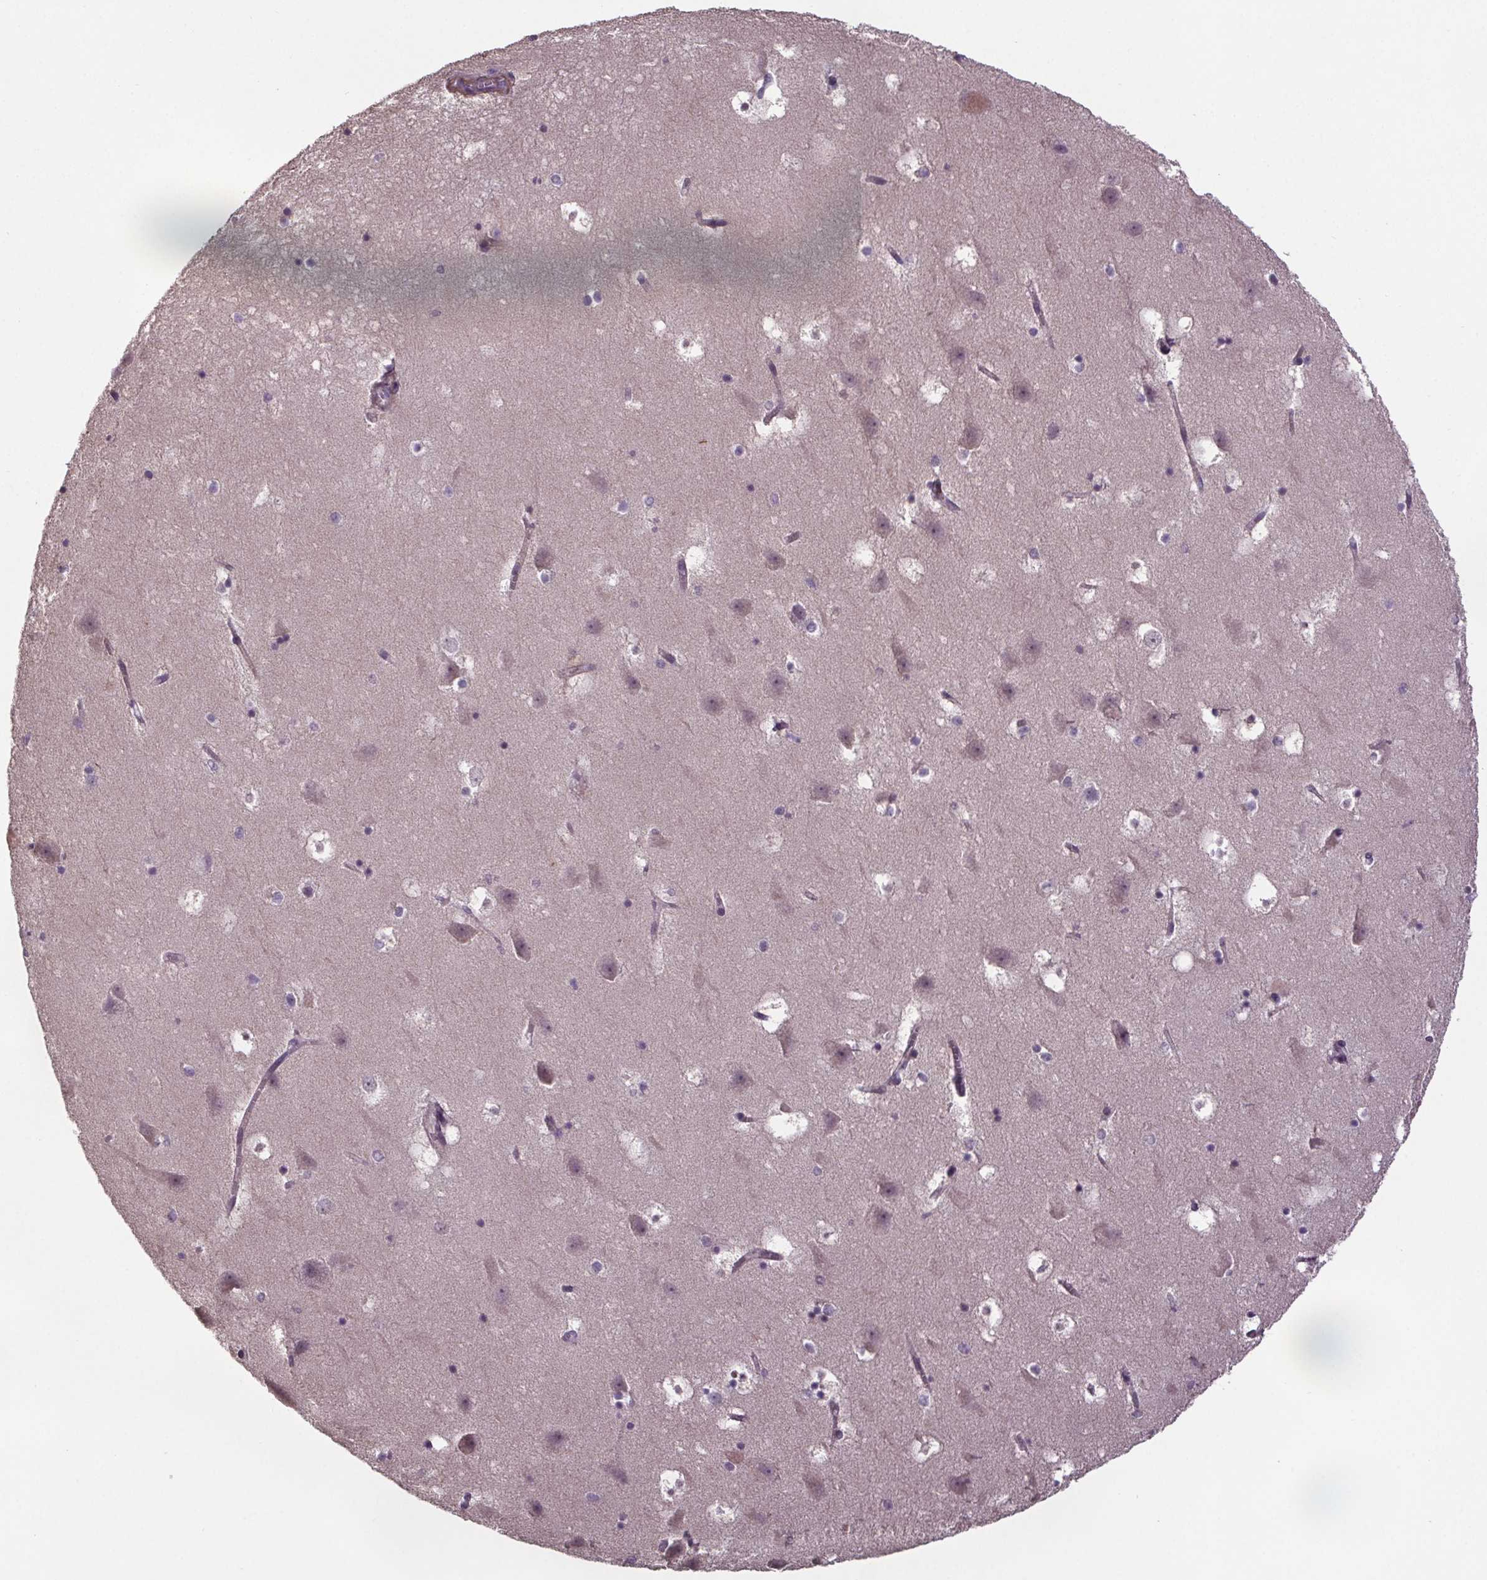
{"staining": {"intensity": "negative", "quantity": "none", "location": "none"}, "tissue": "hippocampus", "cell_type": "Glial cells", "image_type": "normal", "snomed": [{"axis": "morphology", "description": "Normal tissue, NOS"}, {"axis": "topography", "description": "Hippocampus"}], "caption": "Hippocampus stained for a protein using IHC shows no staining glial cells.", "gene": "CLN3", "patient": {"sex": "male", "age": 58}}